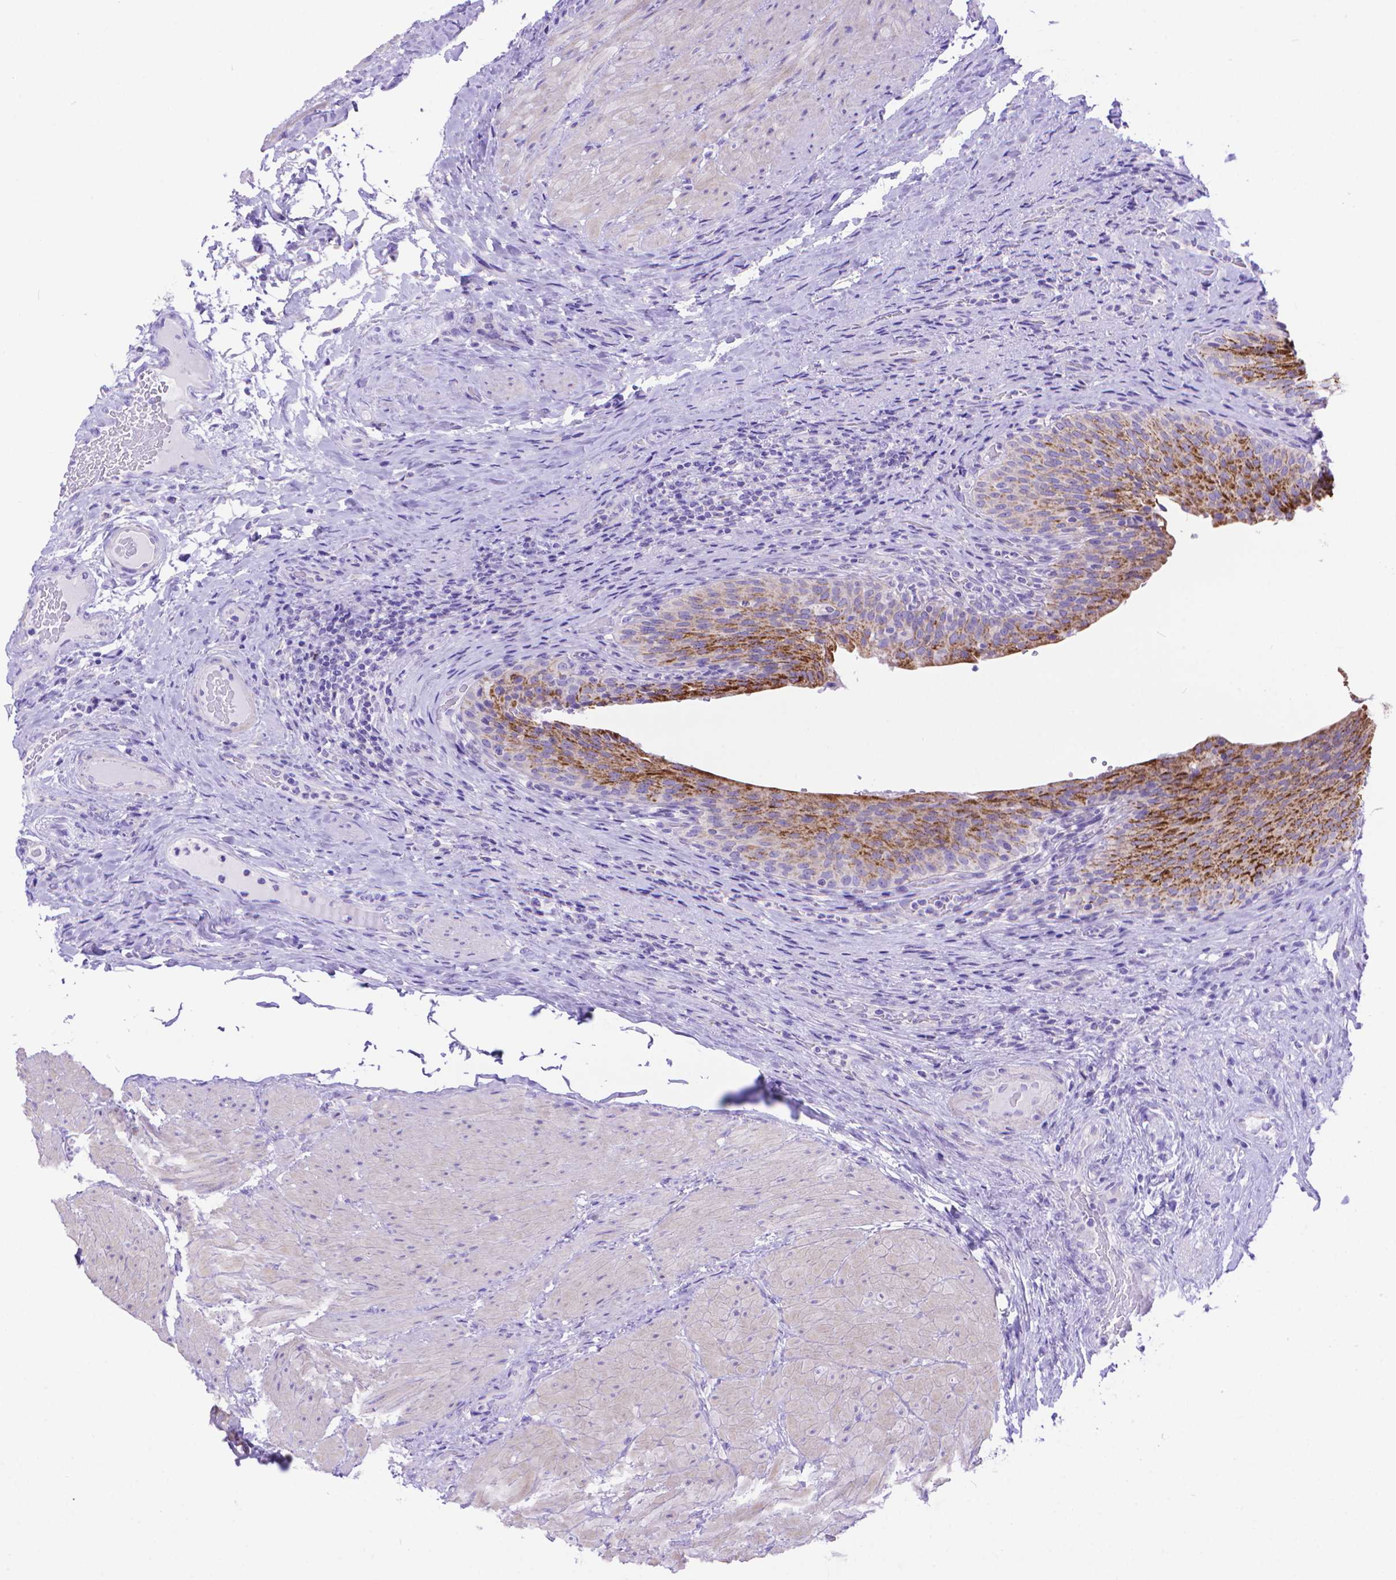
{"staining": {"intensity": "strong", "quantity": ">75%", "location": "cytoplasmic/membranous"}, "tissue": "urinary bladder", "cell_type": "Urothelial cells", "image_type": "normal", "snomed": [{"axis": "morphology", "description": "Normal tissue, NOS"}, {"axis": "topography", "description": "Urinary bladder"}, {"axis": "topography", "description": "Peripheral nerve tissue"}], "caption": "Protein analysis of normal urinary bladder reveals strong cytoplasmic/membranous expression in approximately >75% of urothelial cells. (brown staining indicates protein expression, while blue staining denotes nuclei).", "gene": "DHRS2", "patient": {"sex": "male", "age": 66}}